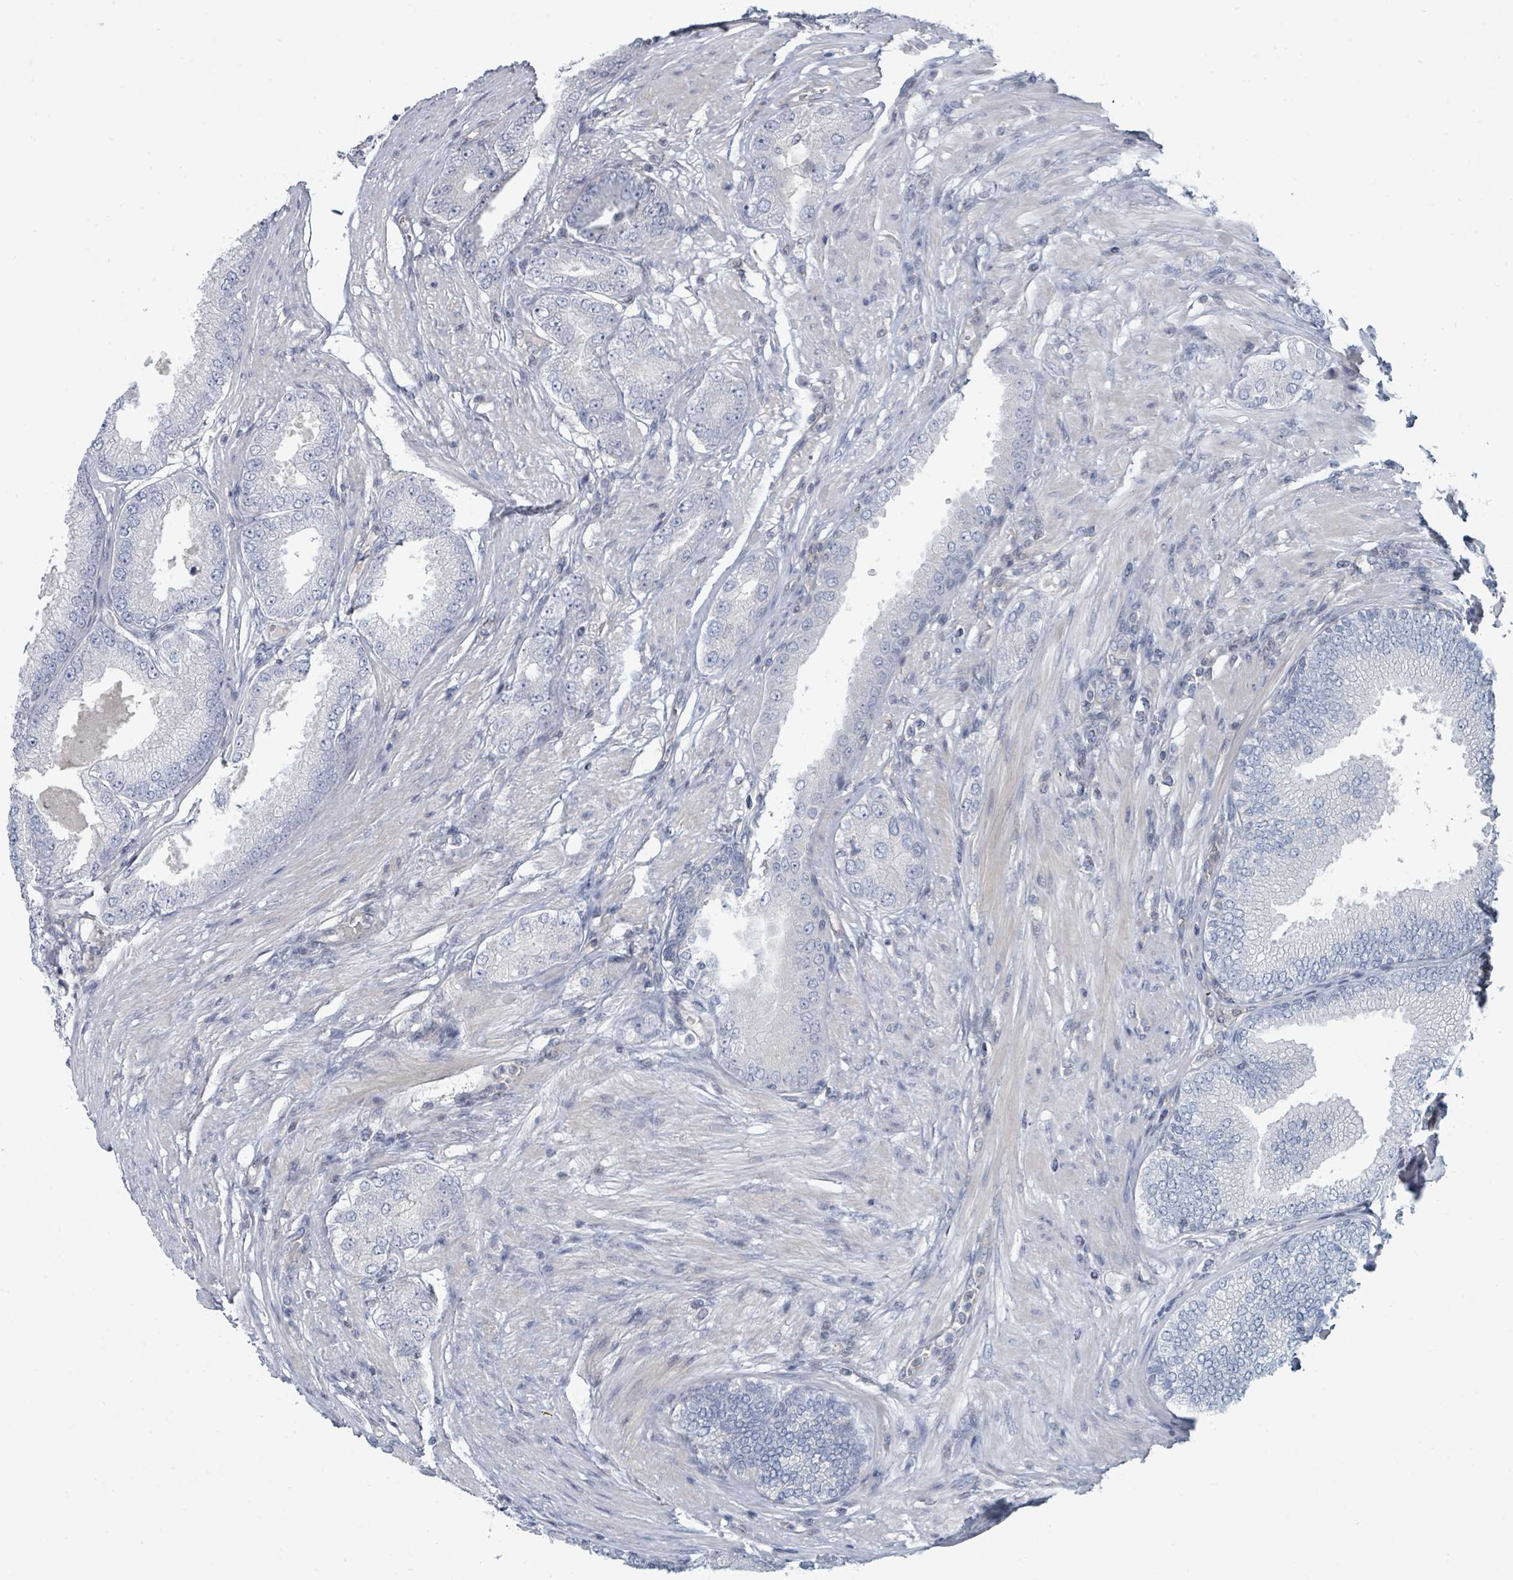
{"staining": {"intensity": "negative", "quantity": "none", "location": "none"}, "tissue": "prostate cancer", "cell_type": "Tumor cells", "image_type": "cancer", "snomed": [{"axis": "morphology", "description": "Adenocarcinoma, High grade"}, {"axis": "topography", "description": "Prostate"}], "caption": "Tumor cells are negative for brown protein staining in prostate cancer (adenocarcinoma (high-grade)). (DAB (3,3'-diaminobenzidine) IHC, high magnification).", "gene": "SLC25A45", "patient": {"sex": "male", "age": 71}}